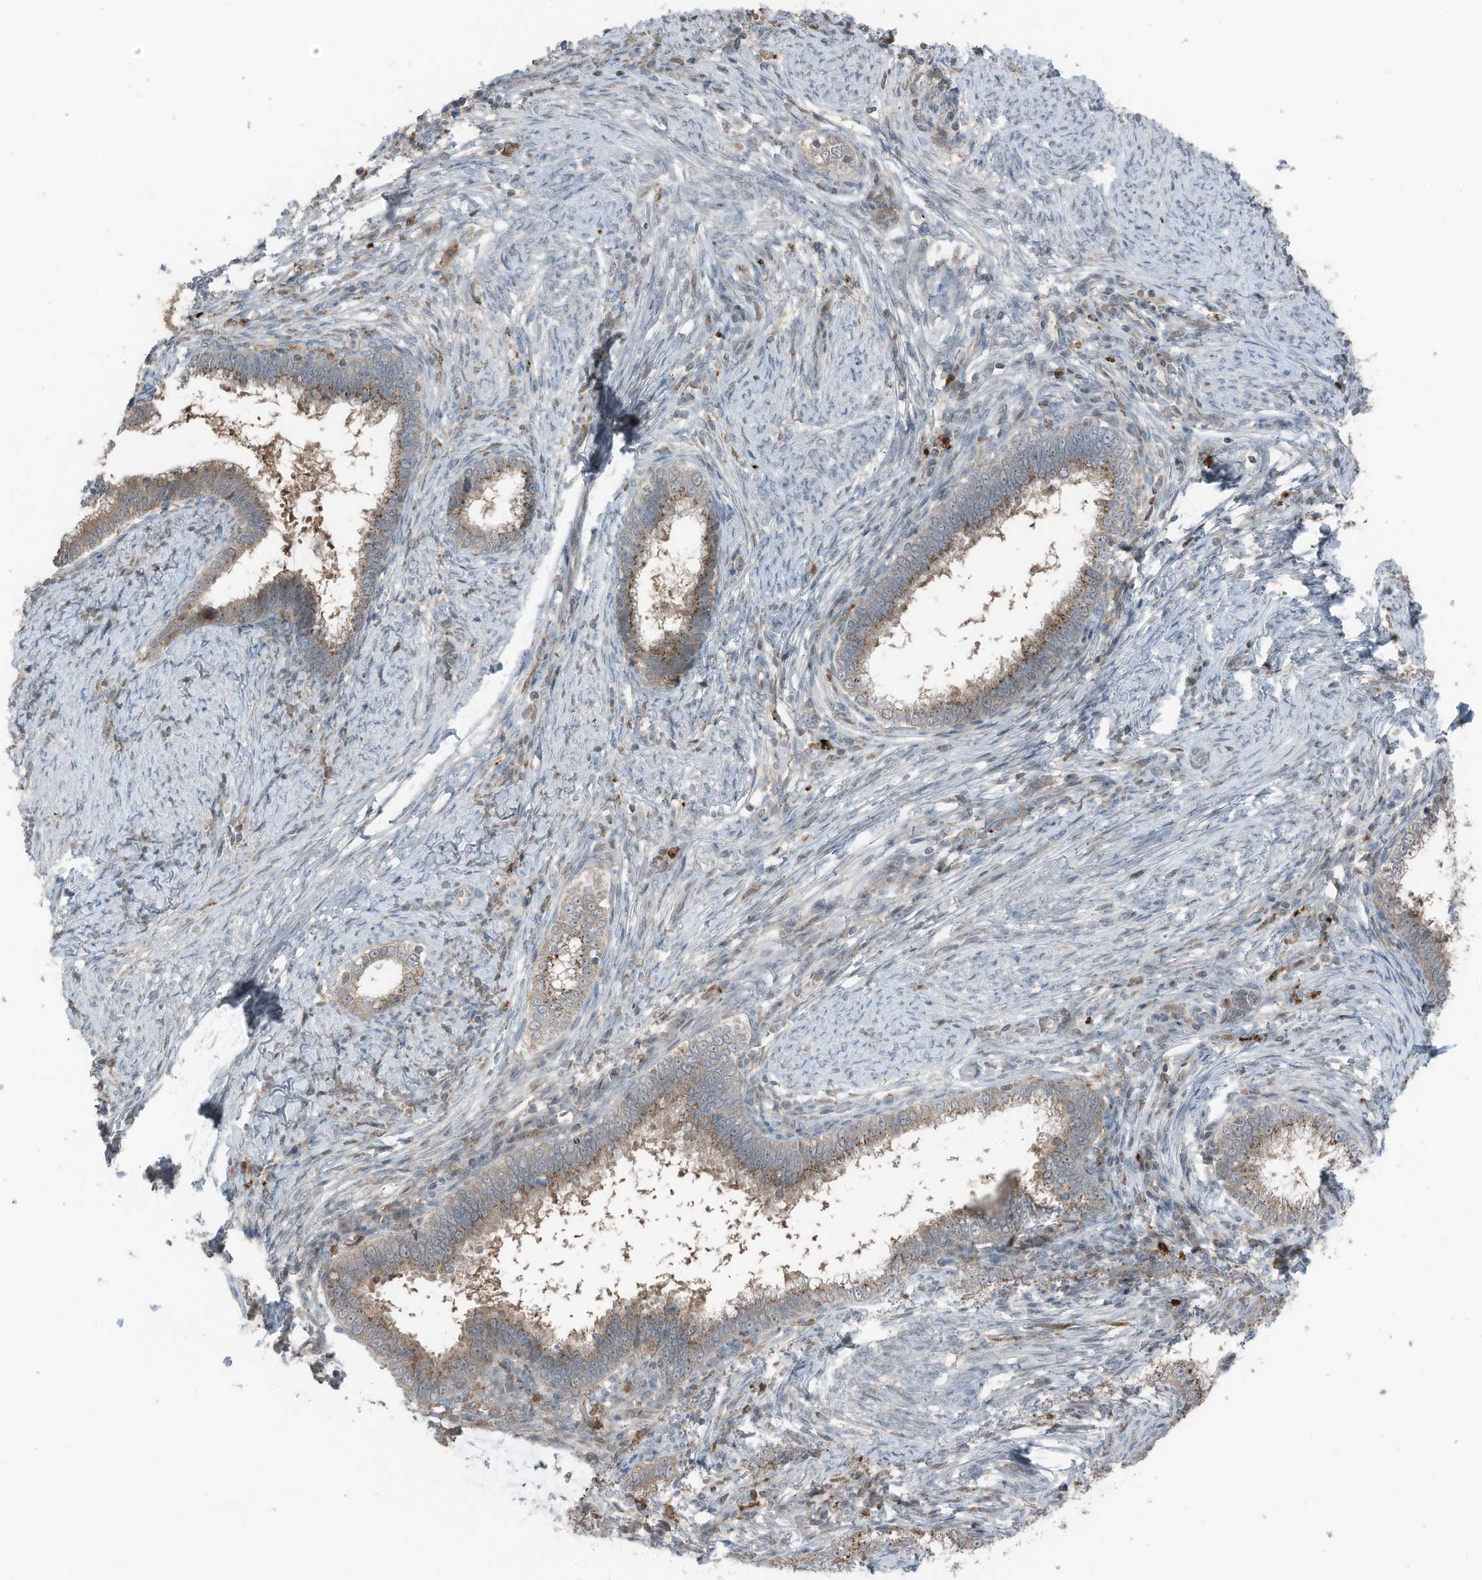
{"staining": {"intensity": "weak", "quantity": ">75%", "location": "cytoplasmic/membranous"}, "tissue": "cervical cancer", "cell_type": "Tumor cells", "image_type": "cancer", "snomed": [{"axis": "morphology", "description": "Adenocarcinoma, NOS"}, {"axis": "topography", "description": "Cervix"}], "caption": "This histopathology image exhibits cervical cancer stained with immunohistochemistry to label a protein in brown. The cytoplasmic/membranous of tumor cells show weak positivity for the protein. Nuclei are counter-stained blue.", "gene": "TXNDC9", "patient": {"sex": "female", "age": 36}}